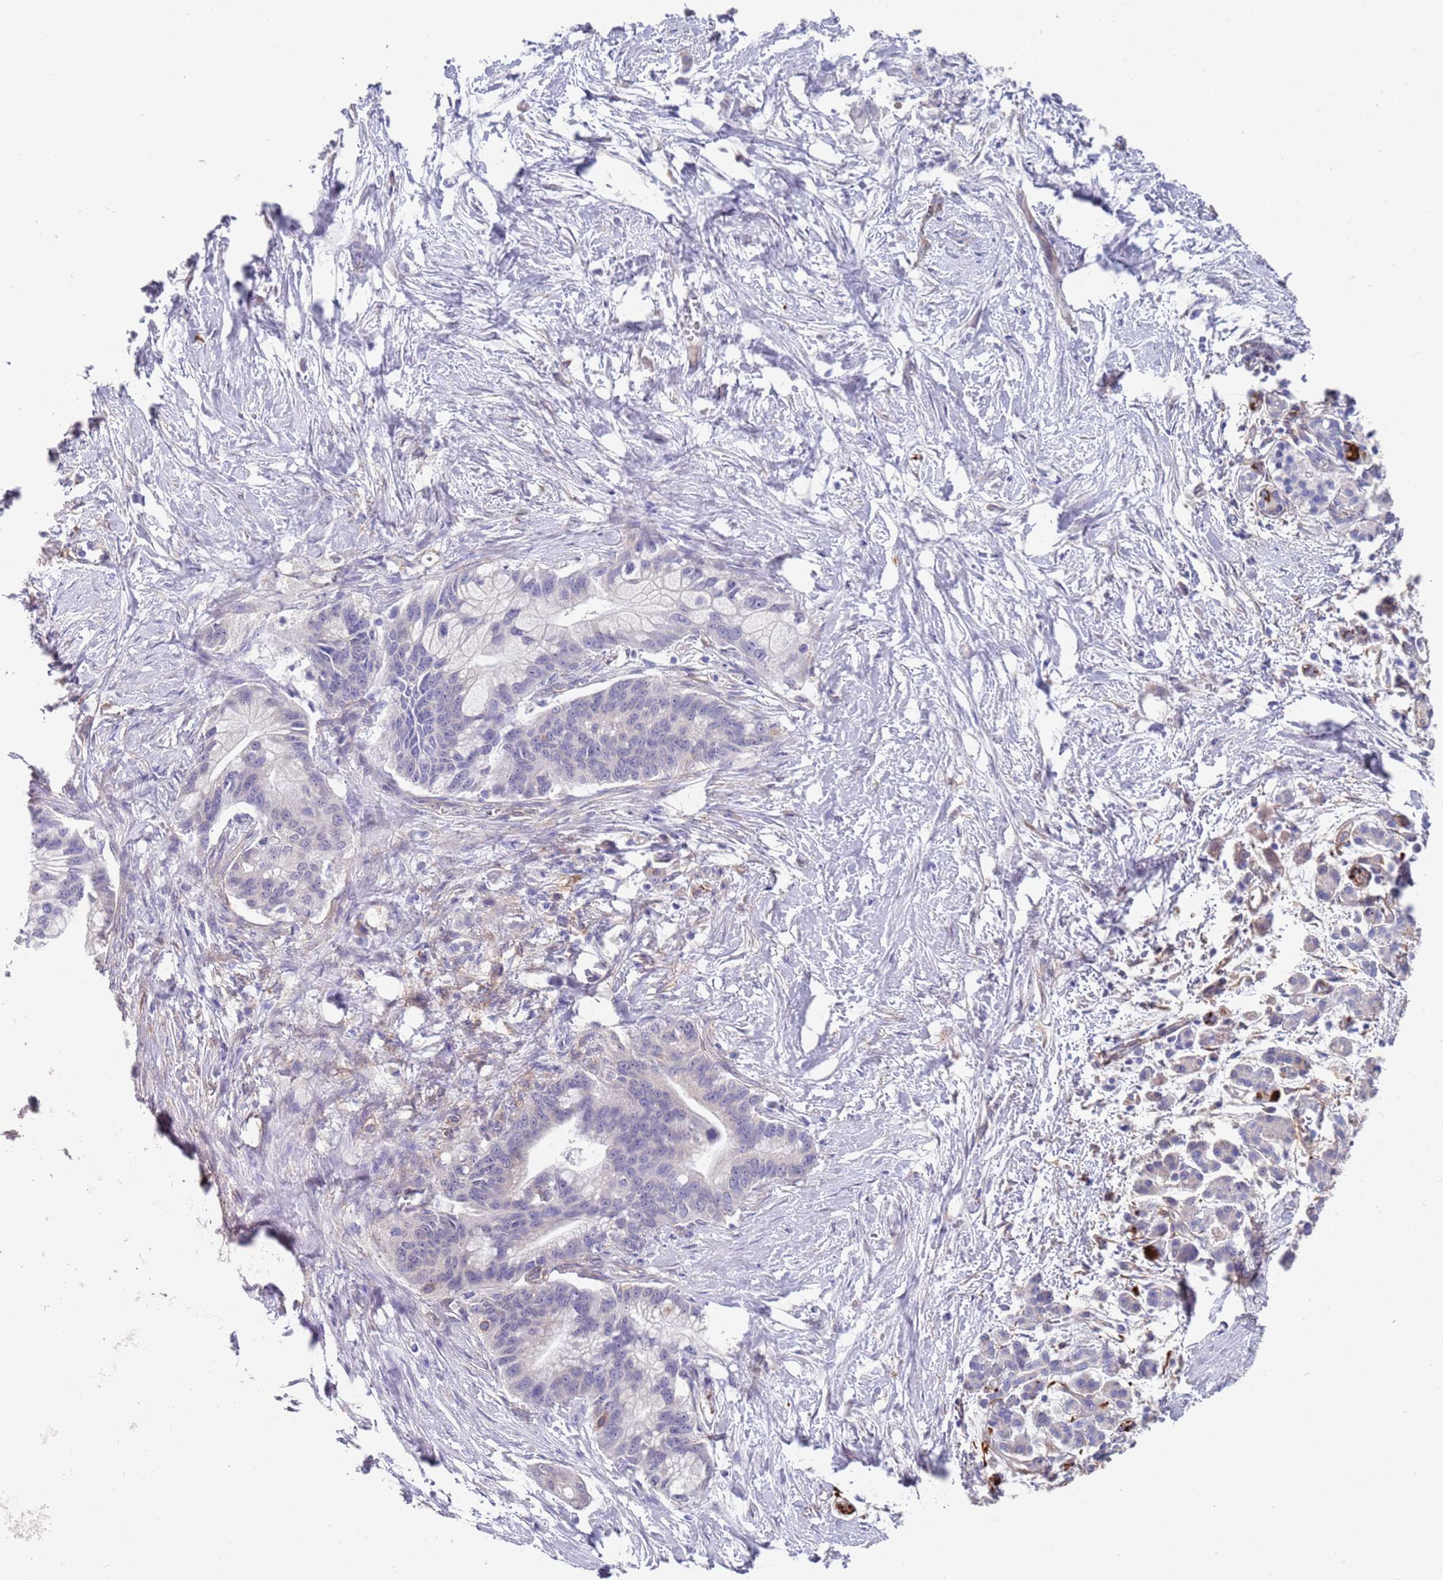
{"staining": {"intensity": "negative", "quantity": "none", "location": "none"}, "tissue": "pancreatic cancer", "cell_type": "Tumor cells", "image_type": "cancer", "snomed": [{"axis": "morphology", "description": "Adenocarcinoma, NOS"}, {"axis": "topography", "description": "Pancreas"}], "caption": "An immunohistochemistry photomicrograph of pancreatic adenocarcinoma is shown. There is no staining in tumor cells of pancreatic adenocarcinoma.", "gene": "ANK2", "patient": {"sex": "male", "age": 68}}